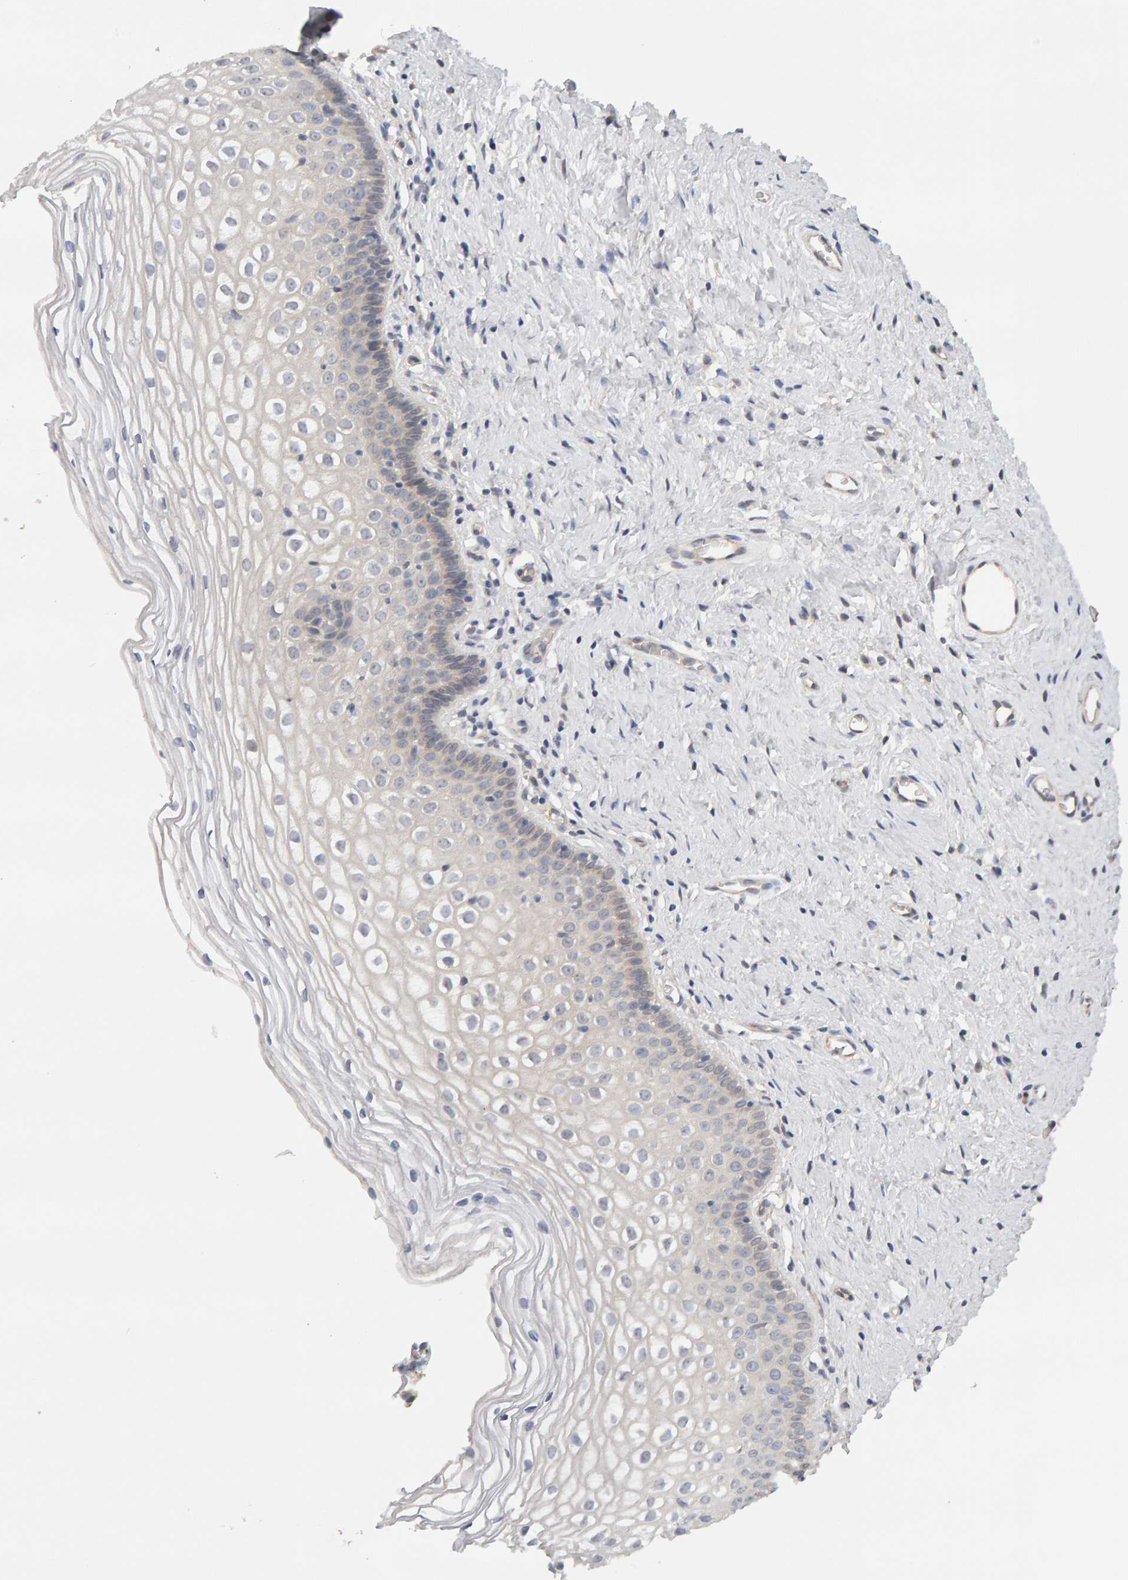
{"staining": {"intensity": "negative", "quantity": "none", "location": "none"}, "tissue": "cervix", "cell_type": "Squamous epithelial cells", "image_type": "normal", "snomed": [{"axis": "morphology", "description": "Normal tissue, NOS"}, {"axis": "topography", "description": "Cervix"}], "caption": "DAB (3,3'-diaminobenzidine) immunohistochemical staining of unremarkable cervix shows no significant staining in squamous epithelial cells.", "gene": "PPP1R16A", "patient": {"sex": "female", "age": 27}}